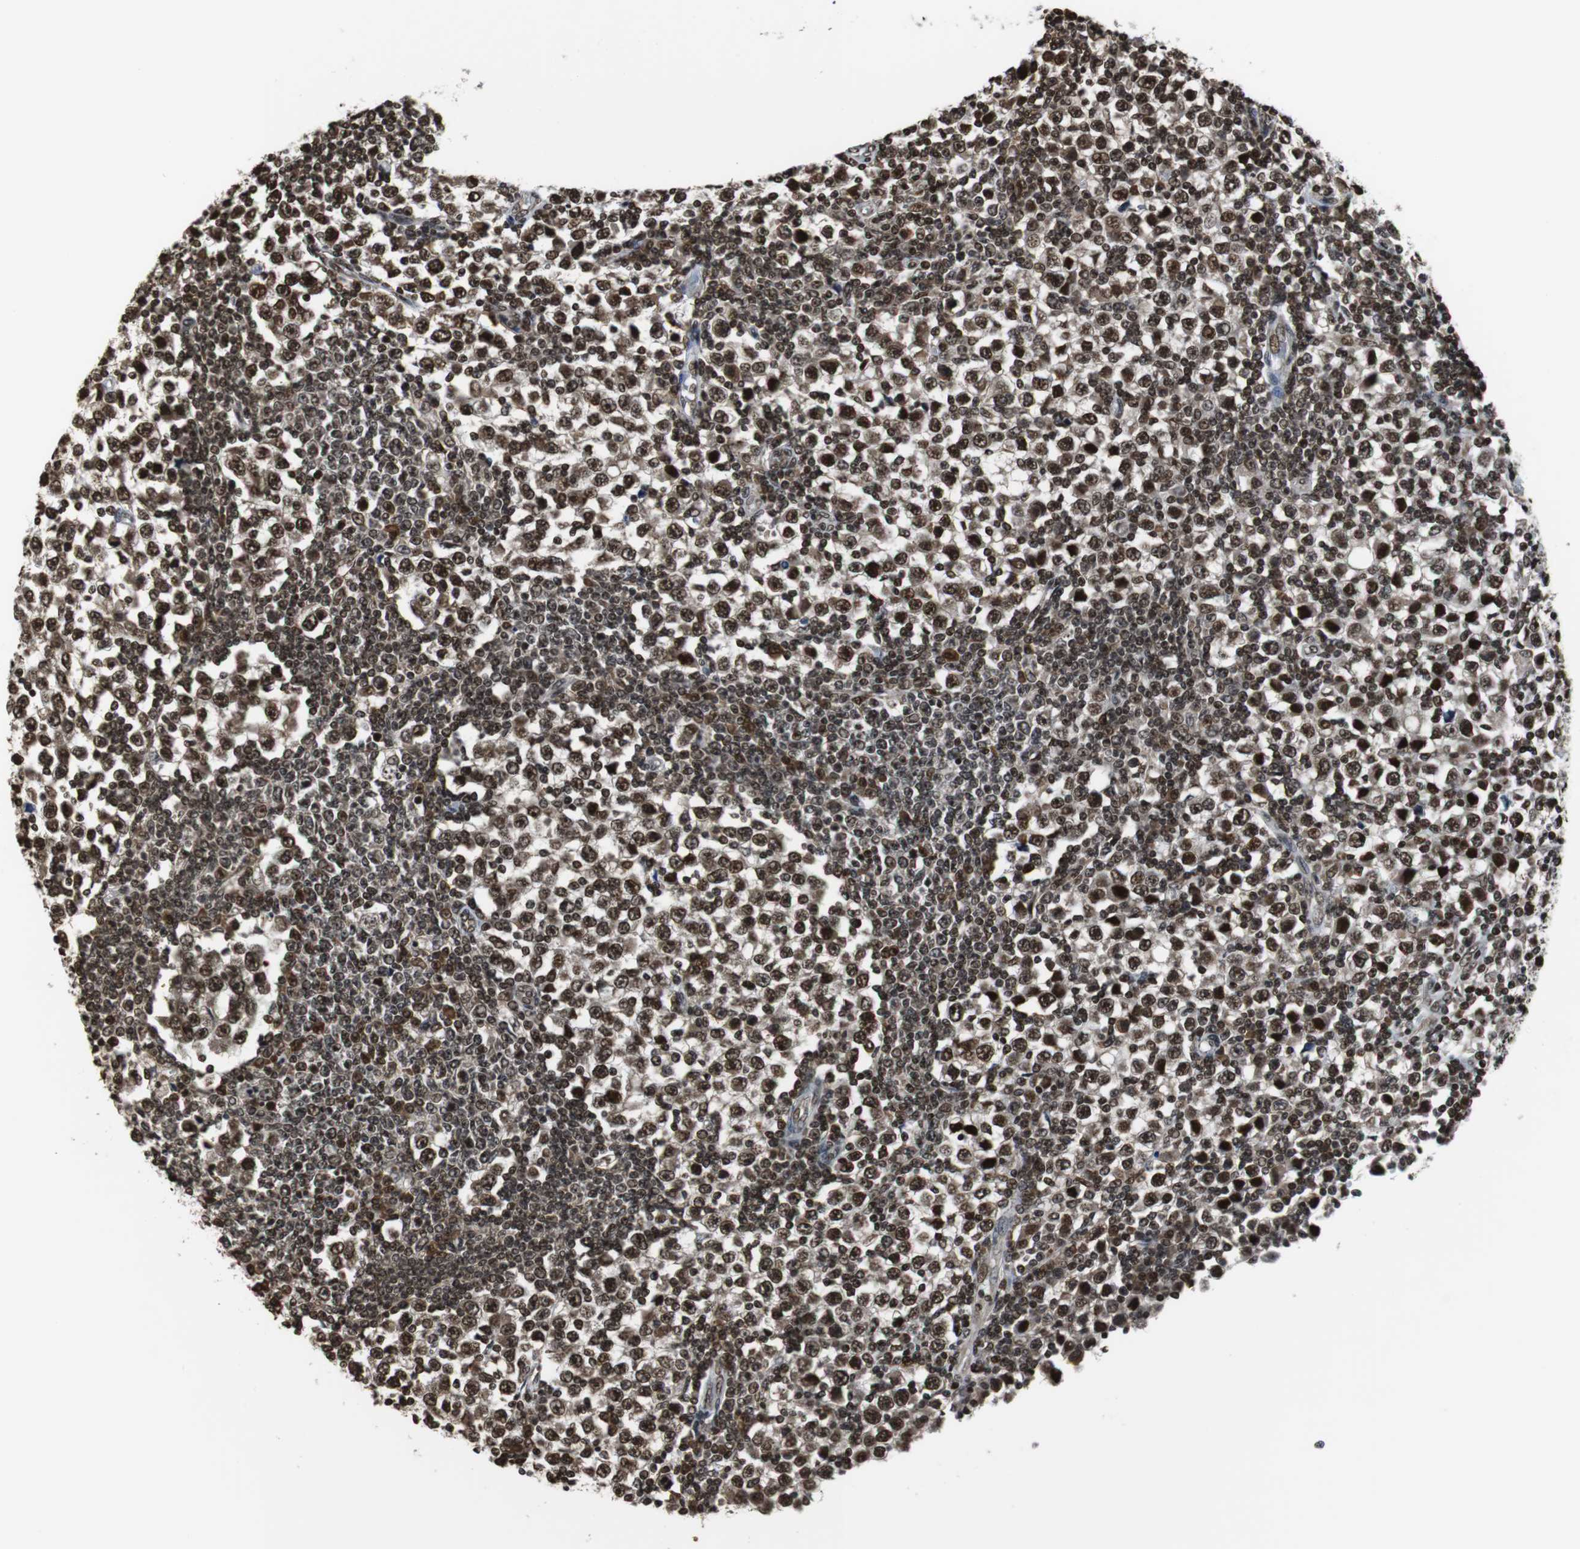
{"staining": {"intensity": "strong", "quantity": ">75%", "location": "nuclear"}, "tissue": "testis cancer", "cell_type": "Tumor cells", "image_type": "cancer", "snomed": [{"axis": "morphology", "description": "Seminoma, NOS"}, {"axis": "topography", "description": "Testis"}], "caption": "Immunohistochemistry of human testis cancer shows high levels of strong nuclear staining in about >75% of tumor cells. (Brightfield microscopy of DAB IHC at high magnification).", "gene": "REST", "patient": {"sex": "male", "age": 65}}